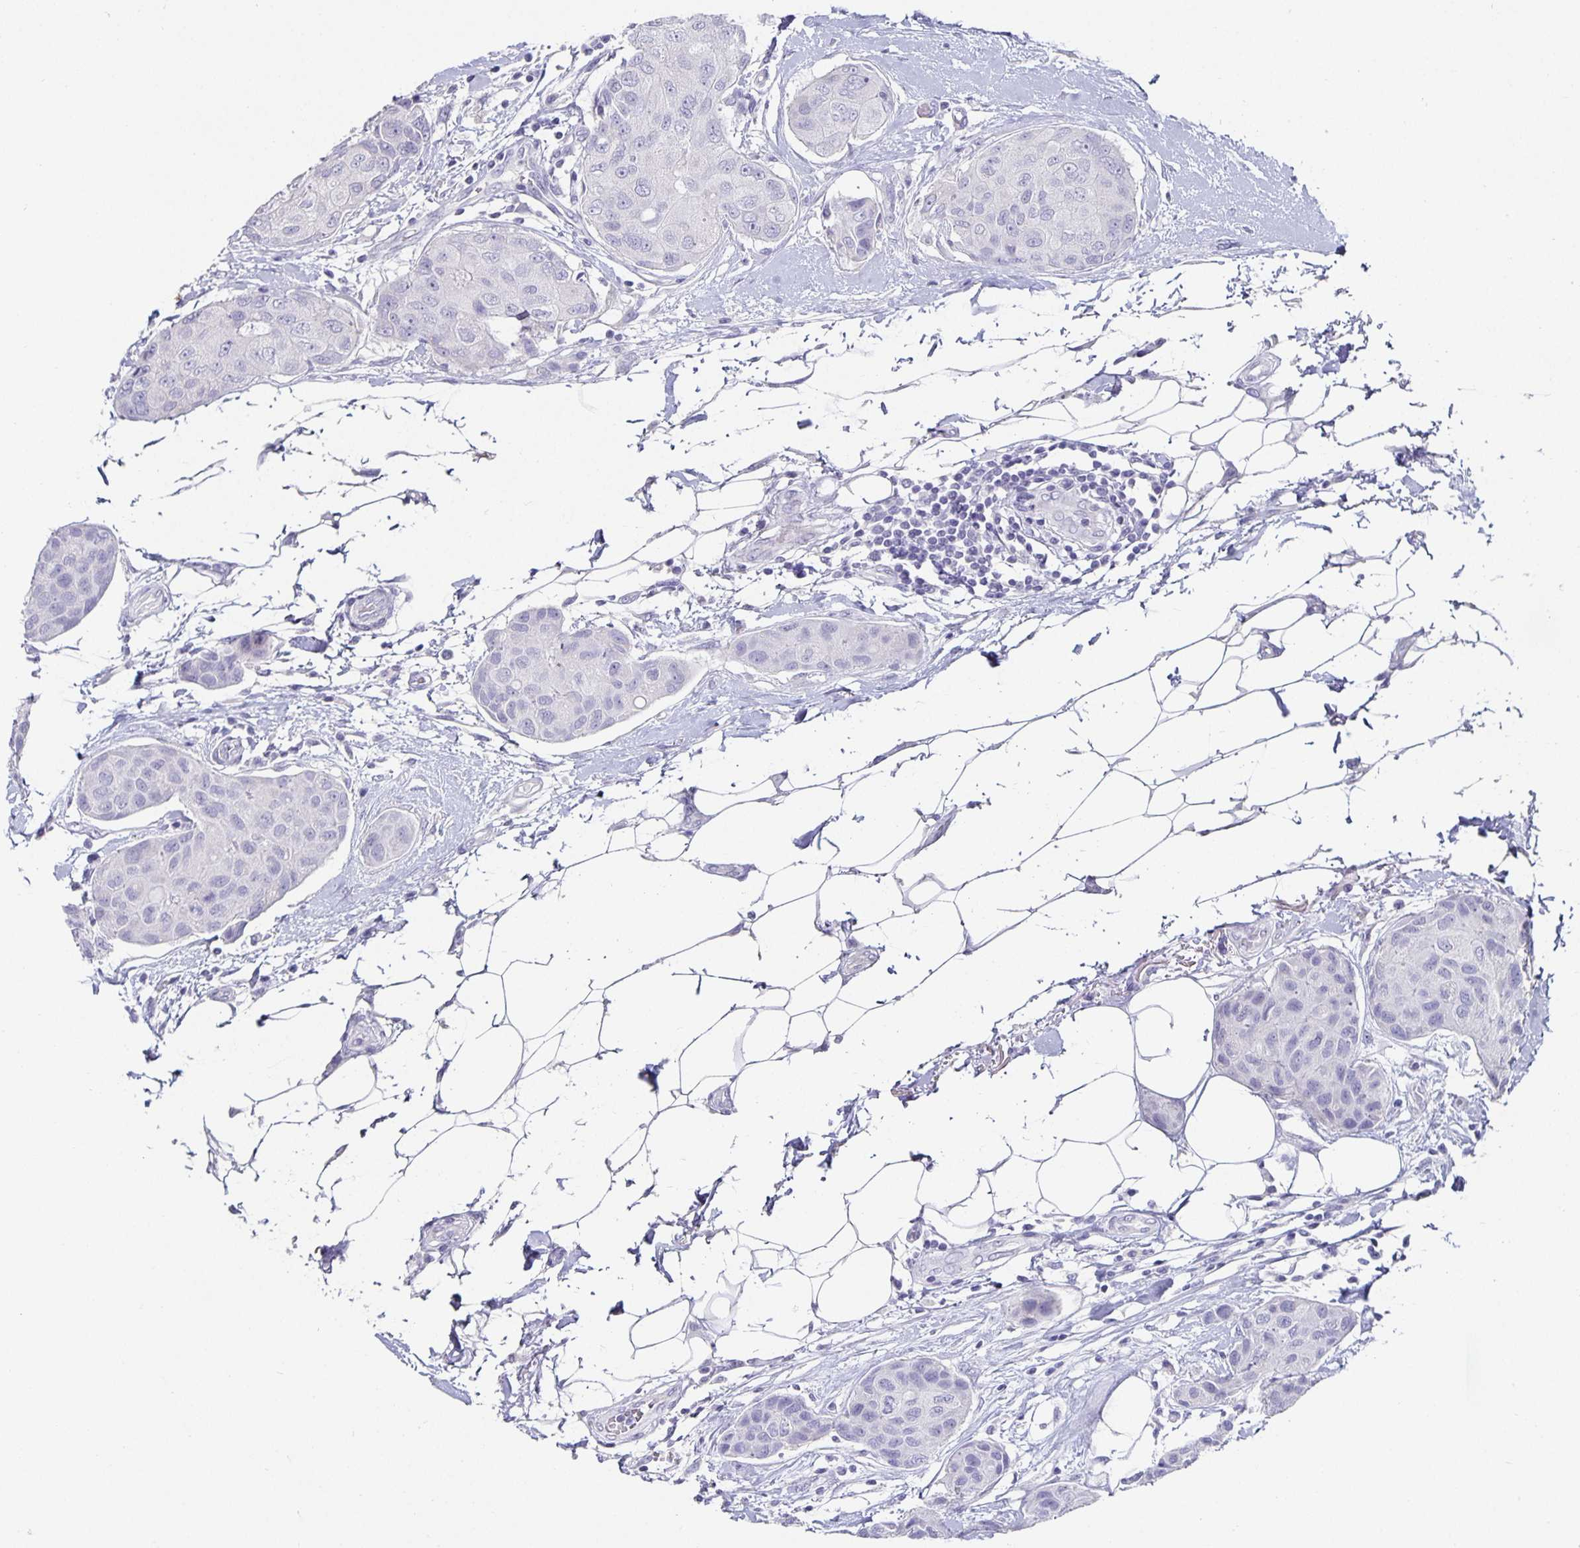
{"staining": {"intensity": "negative", "quantity": "none", "location": "none"}, "tissue": "breast cancer", "cell_type": "Tumor cells", "image_type": "cancer", "snomed": [{"axis": "morphology", "description": "Duct carcinoma"}, {"axis": "topography", "description": "Breast"}, {"axis": "topography", "description": "Lymph node"}], "caption": "IHC of human breast cancer reveals no staining in tumor cells. (Immunohistochemistry, brightfield microscopy, high magnification).", "gene": "CHGA", "patient": {"sex": "female", "age": 80}}